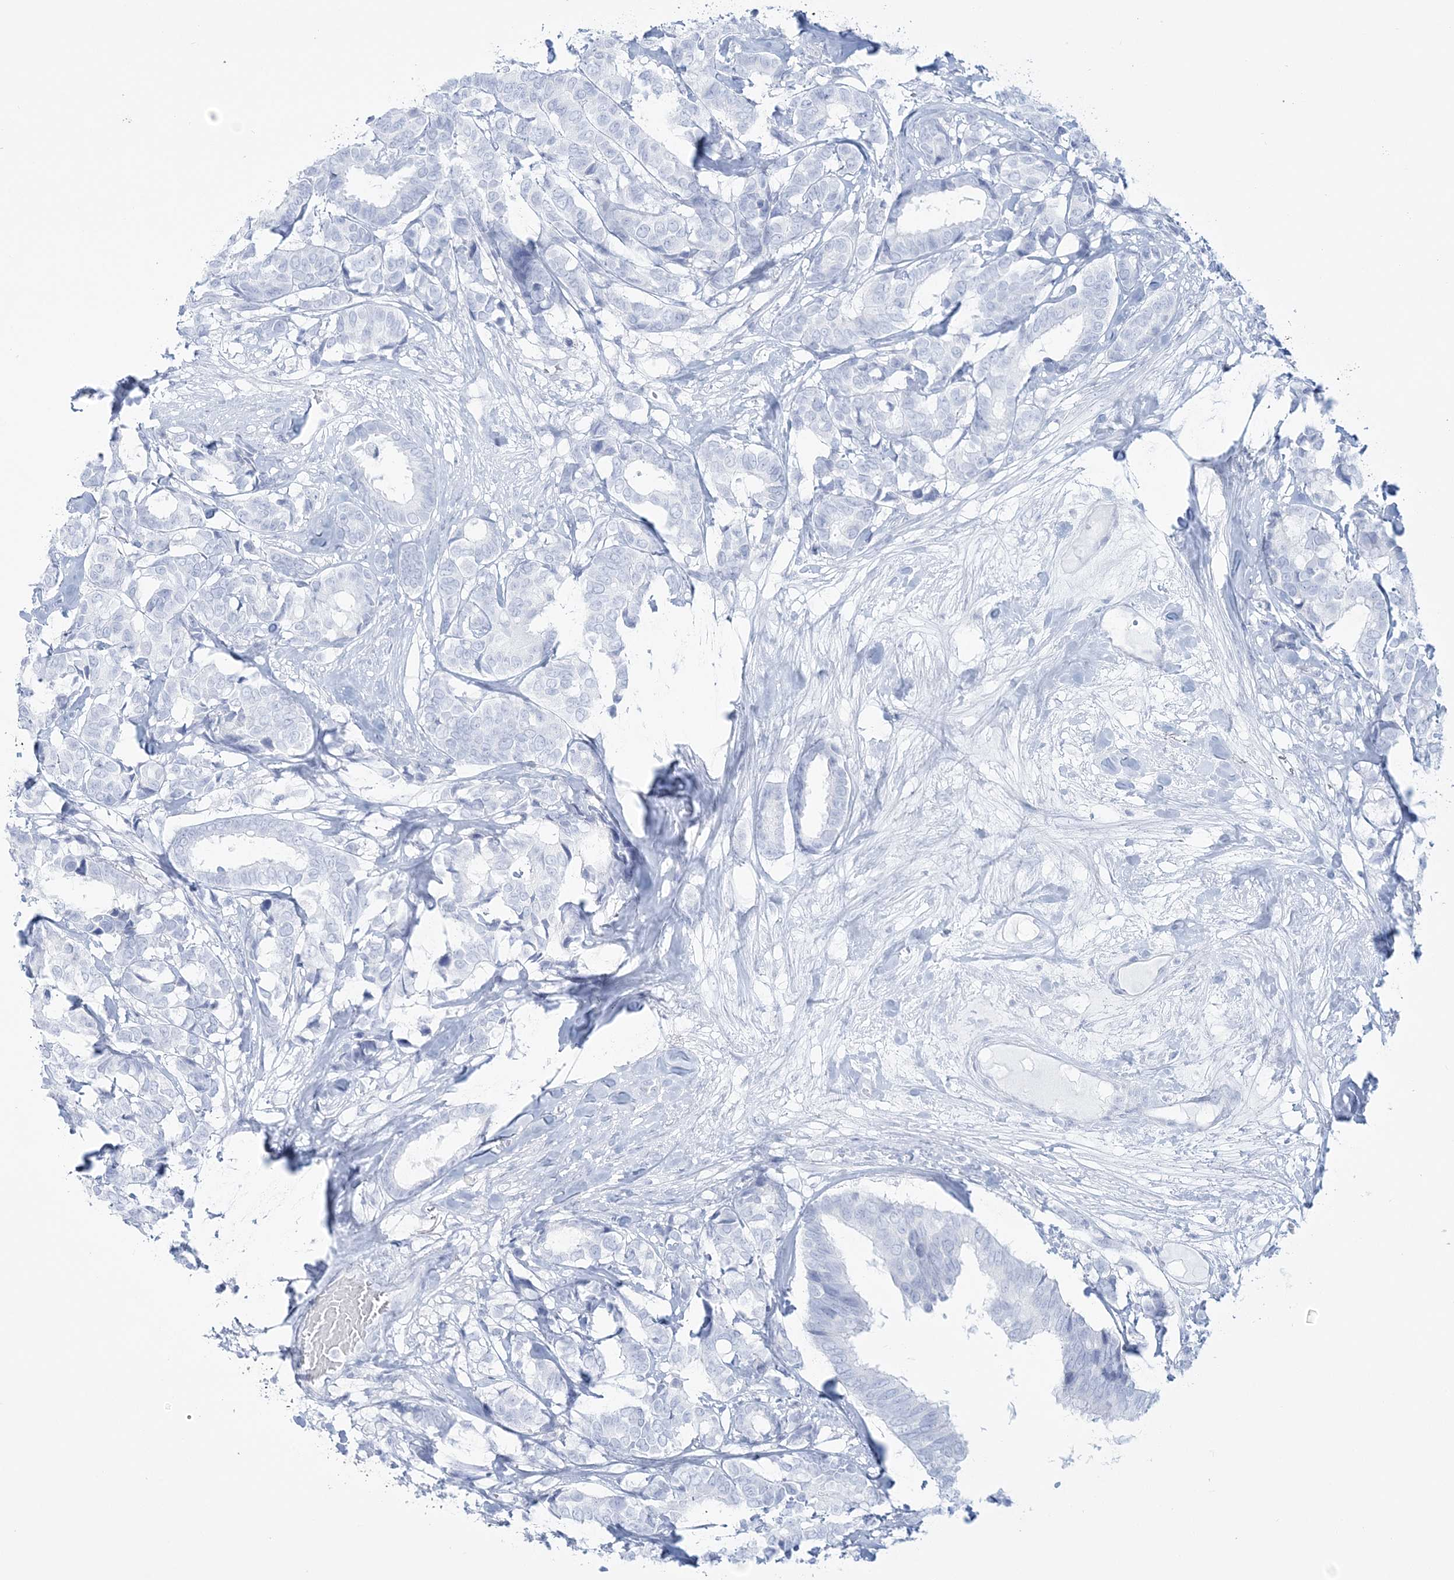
{"staining": {"intensity": "negative", "quantity": "none", "location": "none"}, "tissue": "breast cancer", "cell_type": "Tumor cells", "image_type": "cancer", "snomed": [{"axis": "morphology", "description": "Duct carcinoma"}, {"axis": "topography", "description": "Breast"}], "caption": "Immunohistochemical staining of breast intraductal carcinoma exhibits no significant expression in tumor cells.", "gene": "ADGB", "patient": {"sex": "female", "age": 87}}